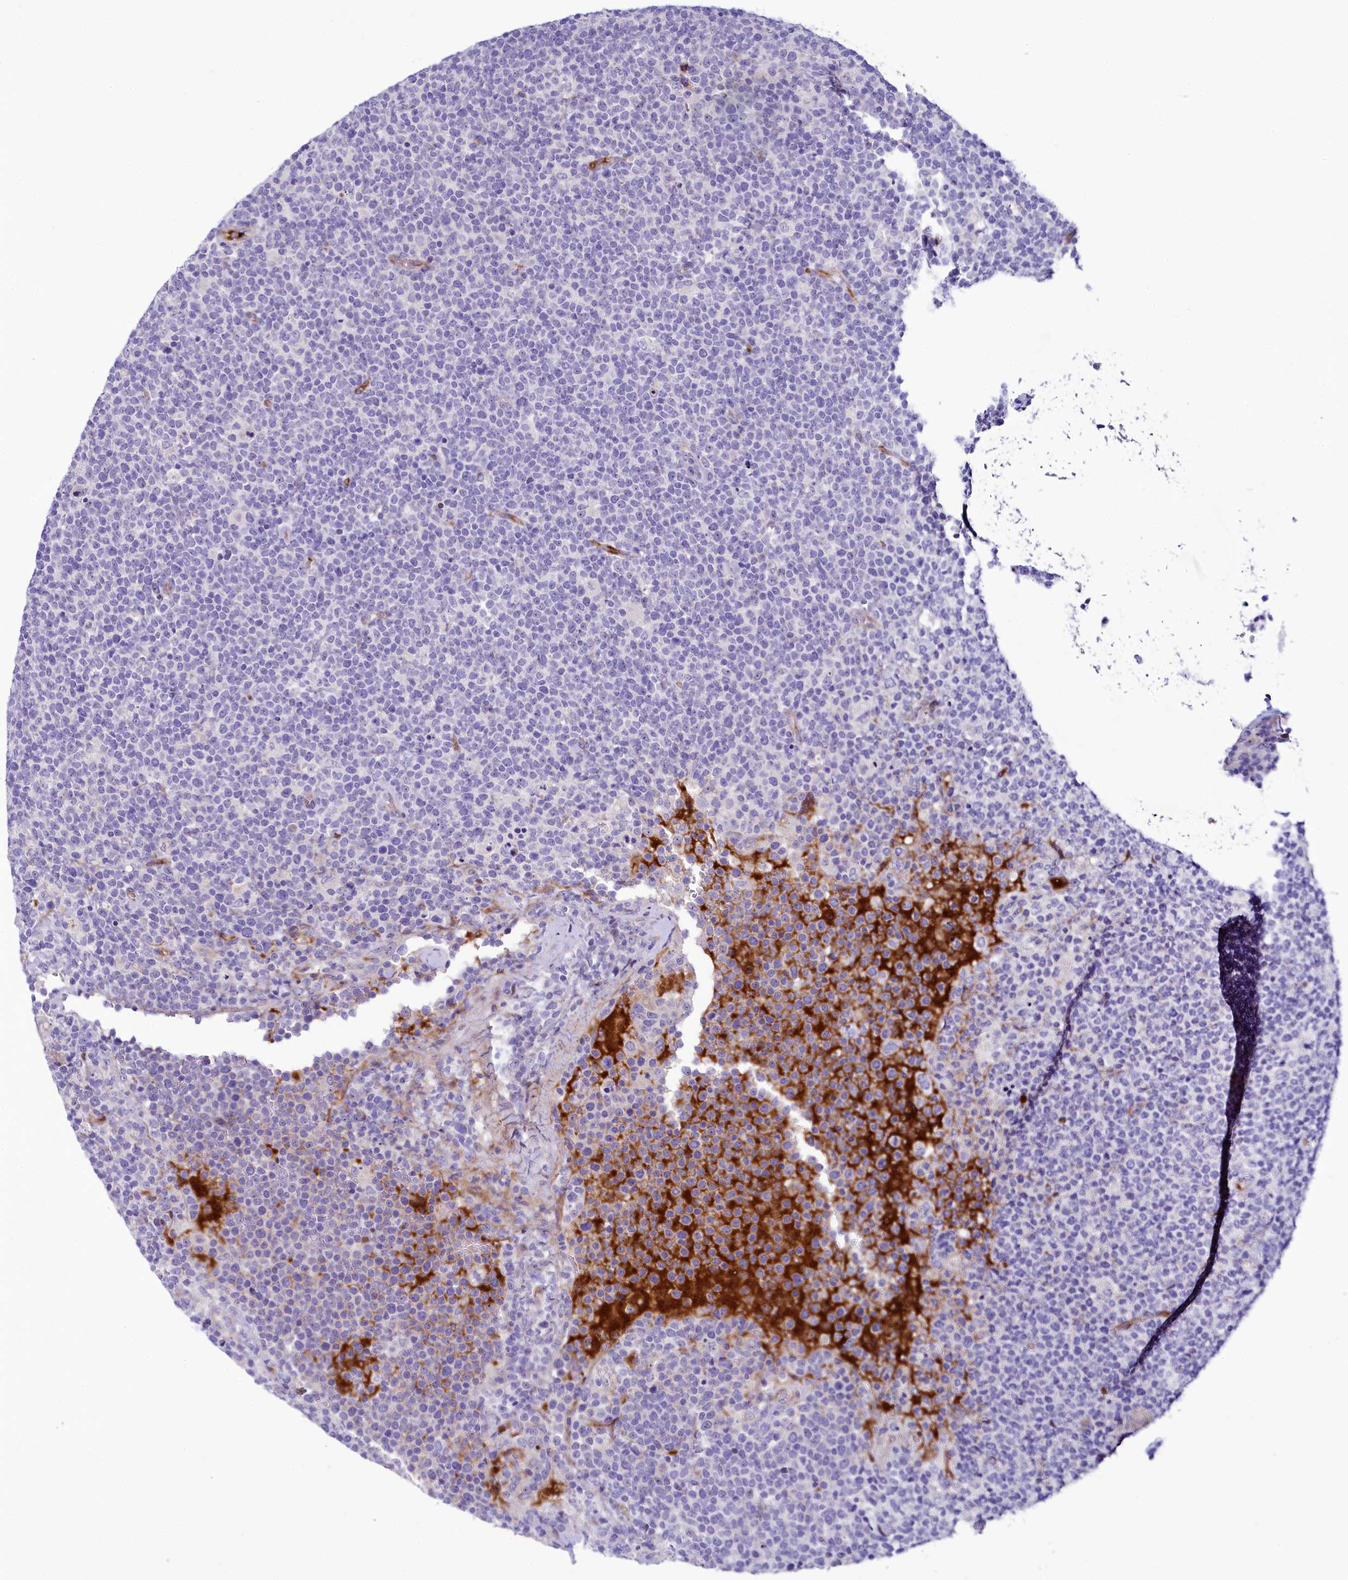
{"staining": {"intensity": "negative", "quantity": "none", "location": "none"}, "tissue": "lymphoma", "cell_type": "Tumor cells", "image_type": "cancer", "snomed": [{"axis": "morphology", "description": "Malignant lymphoma, non-Hodgkin's type, High grade"}, {"axis": "topography", "description": "Lymph node"}], "caption": "An immunohistochemistry (IHC) photomicrograph of high-grade malignant lymphoma, non-Hodgkin's type is shown. There is no staining in tumor cells of high-grade malignant lymphoma, non-Hodgkin's type. (Stains: DAB immunohistochemistry with hematoxylin counter stain, Microscopy: brightfield microscopy at high magnification).", "gene": "SH3TC2", "patient": {"sex": "male", "age": 61}}